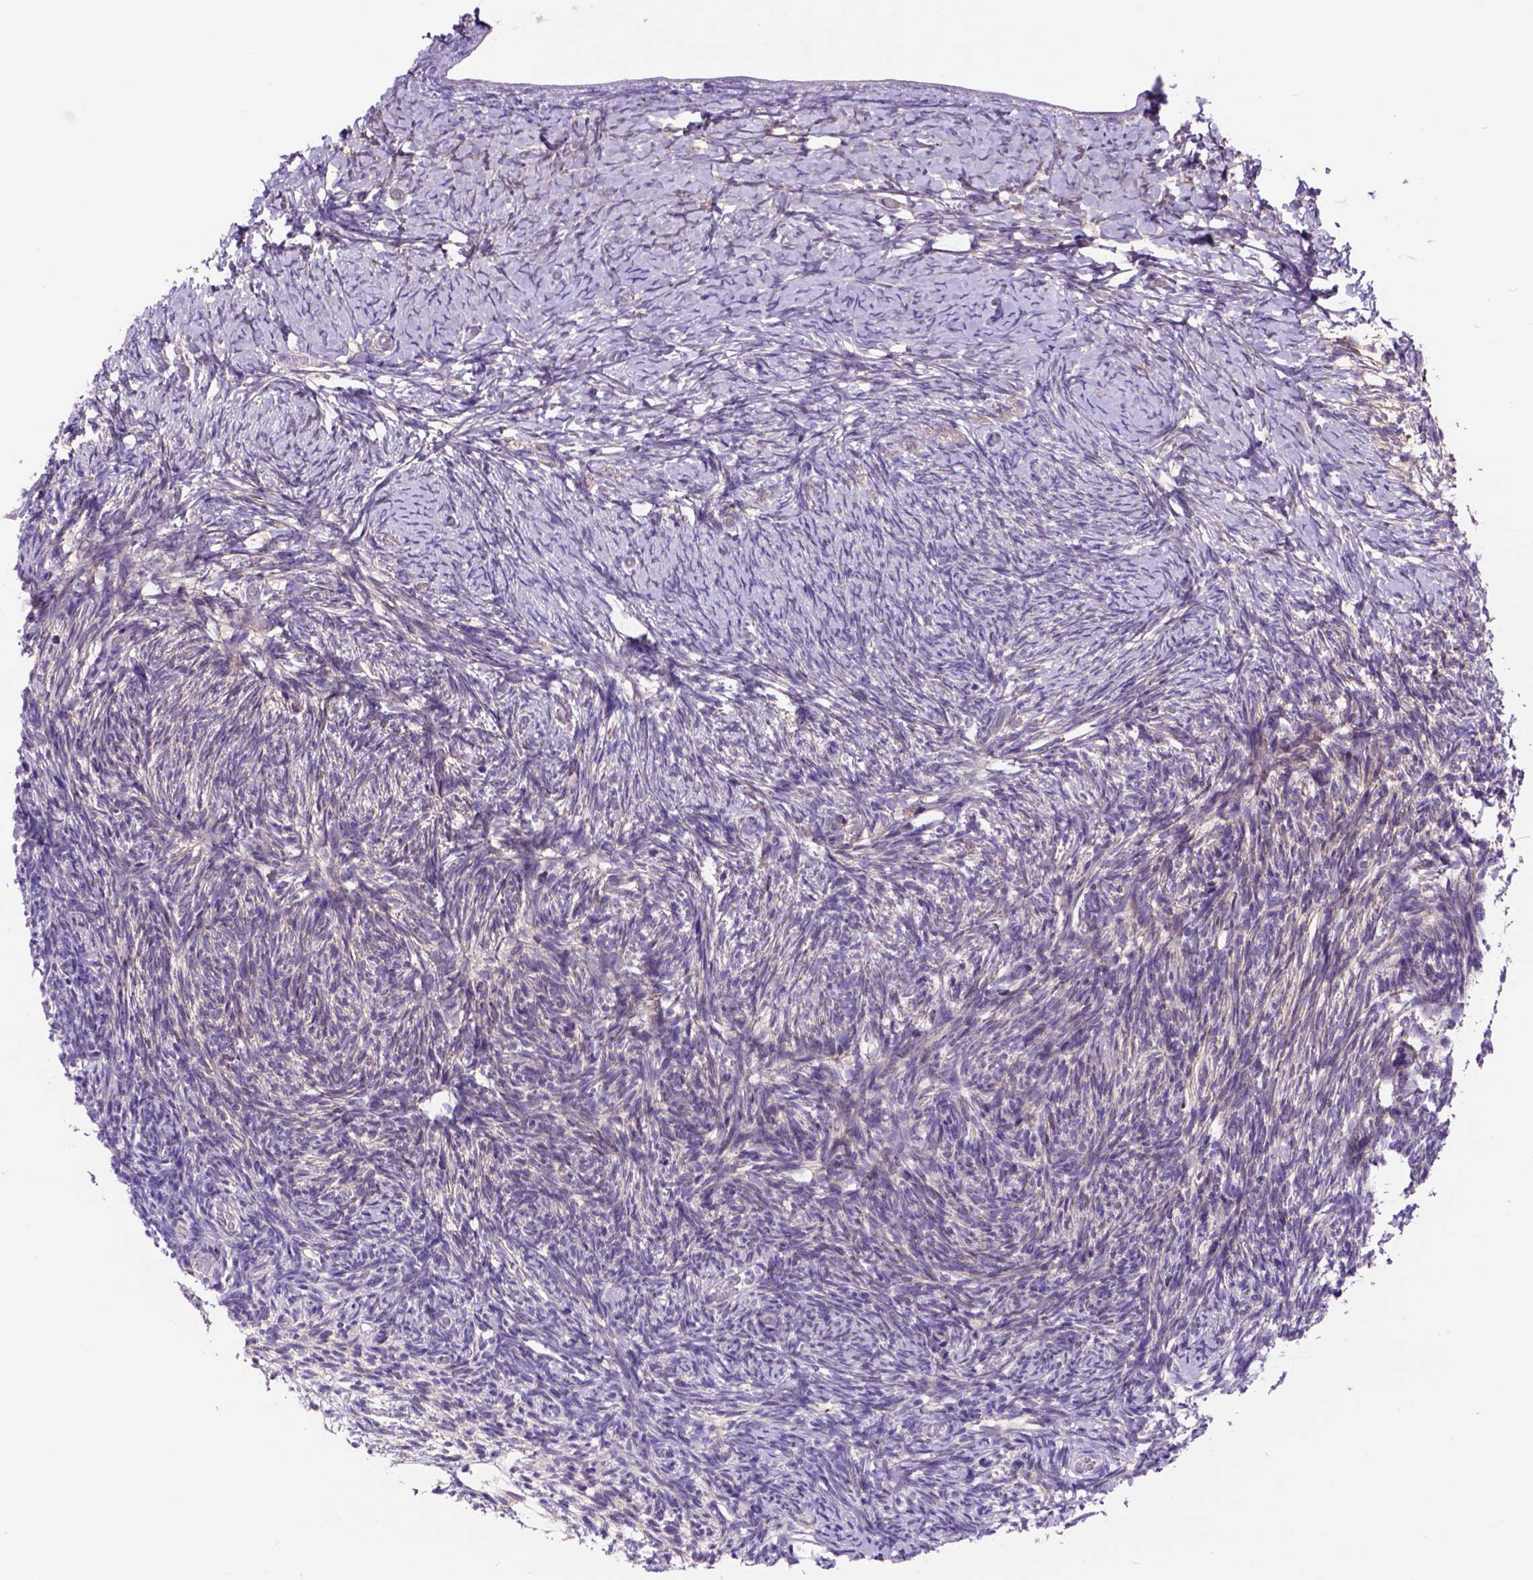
{"staining": {"intensity": "moderate", "quantity": "25%-75%", "location": "cytoplasmic/membranous"}, "tissue": "ovary", "cell_type": "Follicle cells", "image_type": "normal", "snomed": [{"axis": "morphology", "description": "Normal tissue, NOS"}, {"axis": "topography", "description": "Ovary"}], "caption": "Immunohistochemical staining of unremarkable ovary displays medium levels of moderate cytoplasmic/membranous expression in approximately 25%-75% of follicle cells.", "gene": "EGFR", "patient": {"sex": "female", "age": 39}}